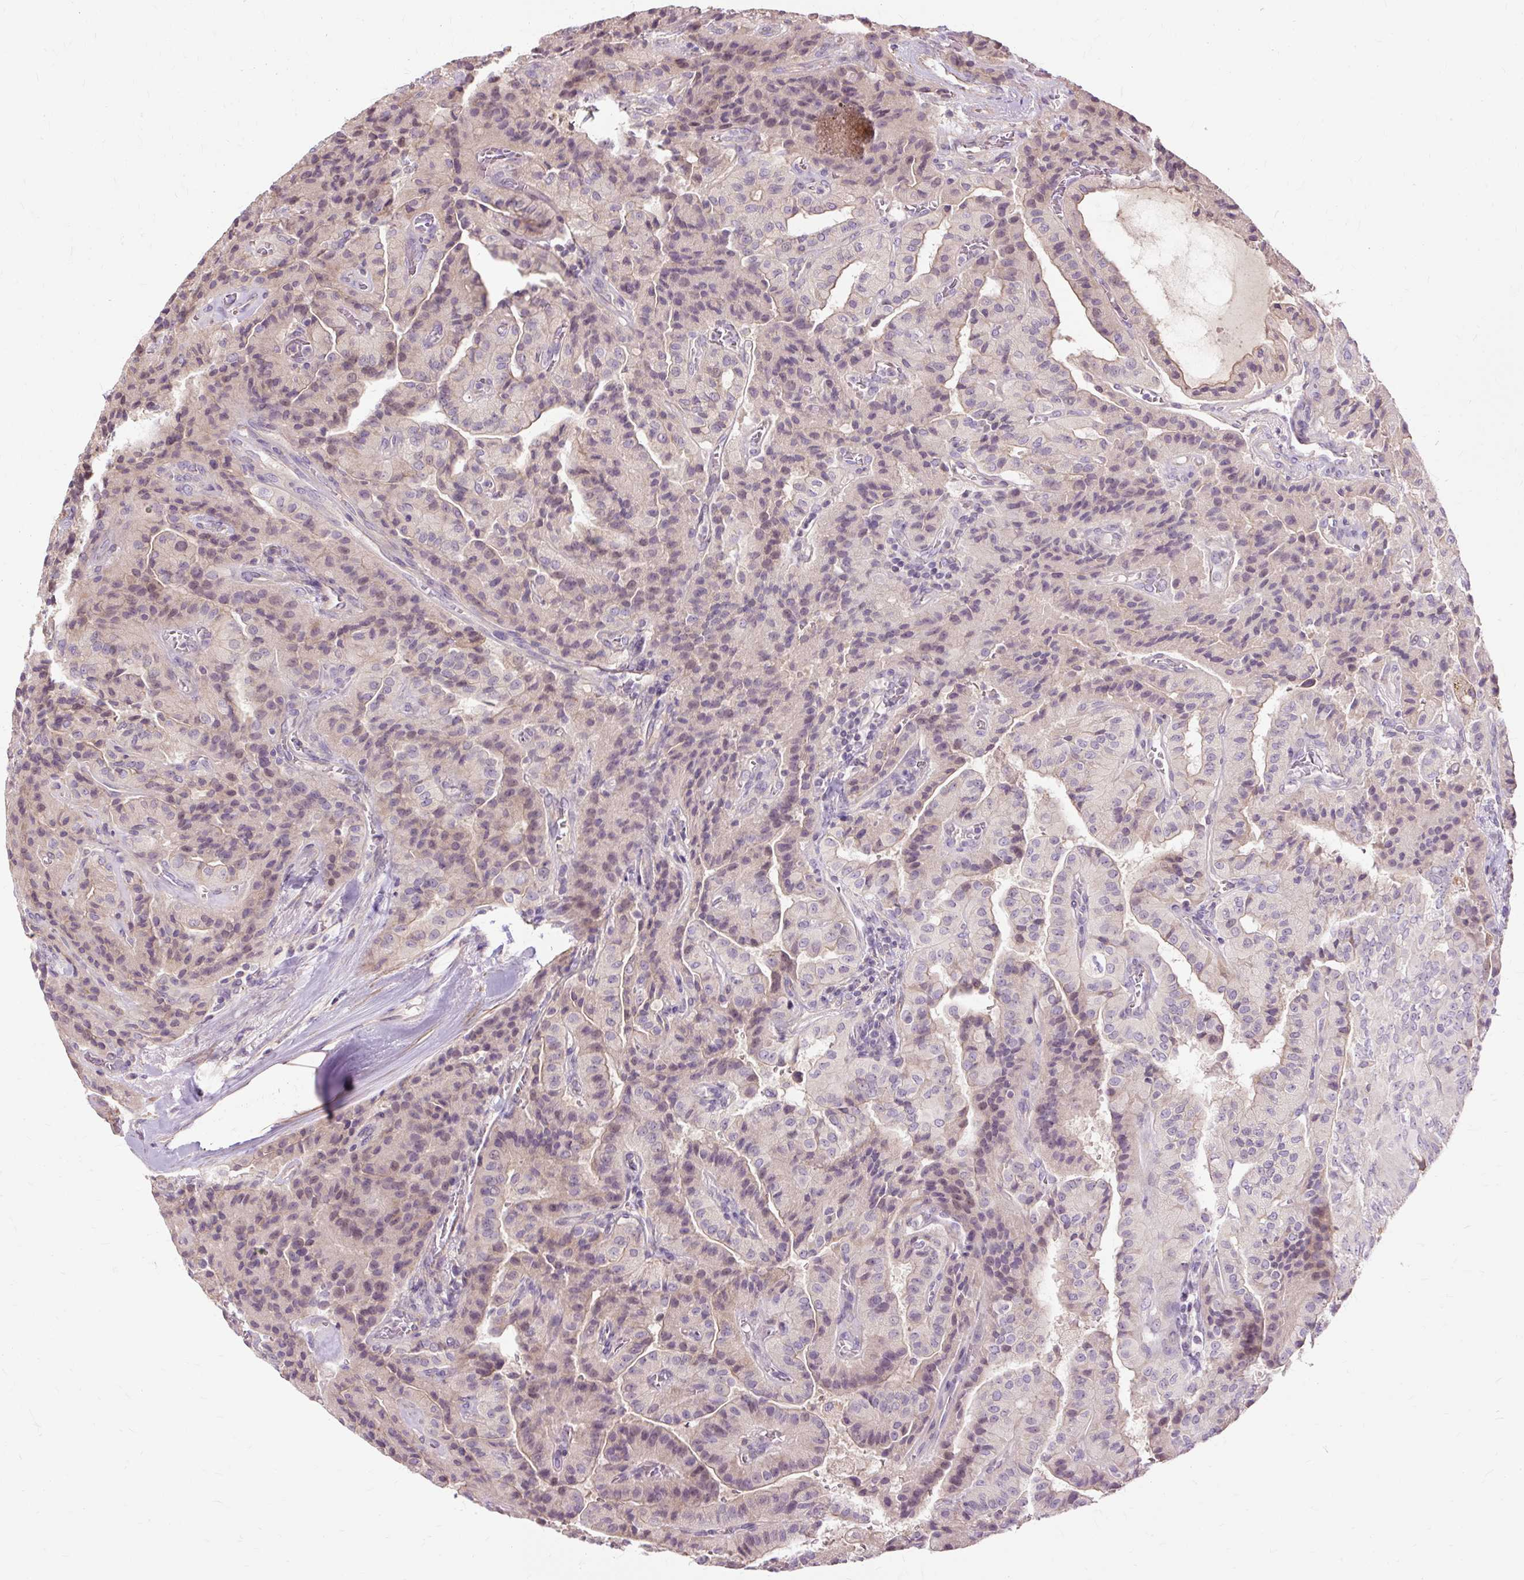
{"staining": {"intensity": "weak", "quantity": "<25%", "location": "cytoplasmic/membranous"}, "tissue": "thyroid cancer", "cell_type": "Tumor cells", "image_type": "cancer", "snomed": [{"axis": "morphology", "description": "Normal tissue, NOS"}, {"axis": "morphology", "description": "Papillary adenocarcinoma, NOS"}, {"axis": "topography", "description": "Thyroid gland"}], "caption": "Immunohistochemistry (IHC) image of neoplastic tissue: human thyroid papillary adenocarcinoma stained with DAB (3,3'-diaminobenzidine) reveals no significant protein staining in tumor cells.", "gene": "TSPAN8", "patient": {"sex": "female", "age": 59}}